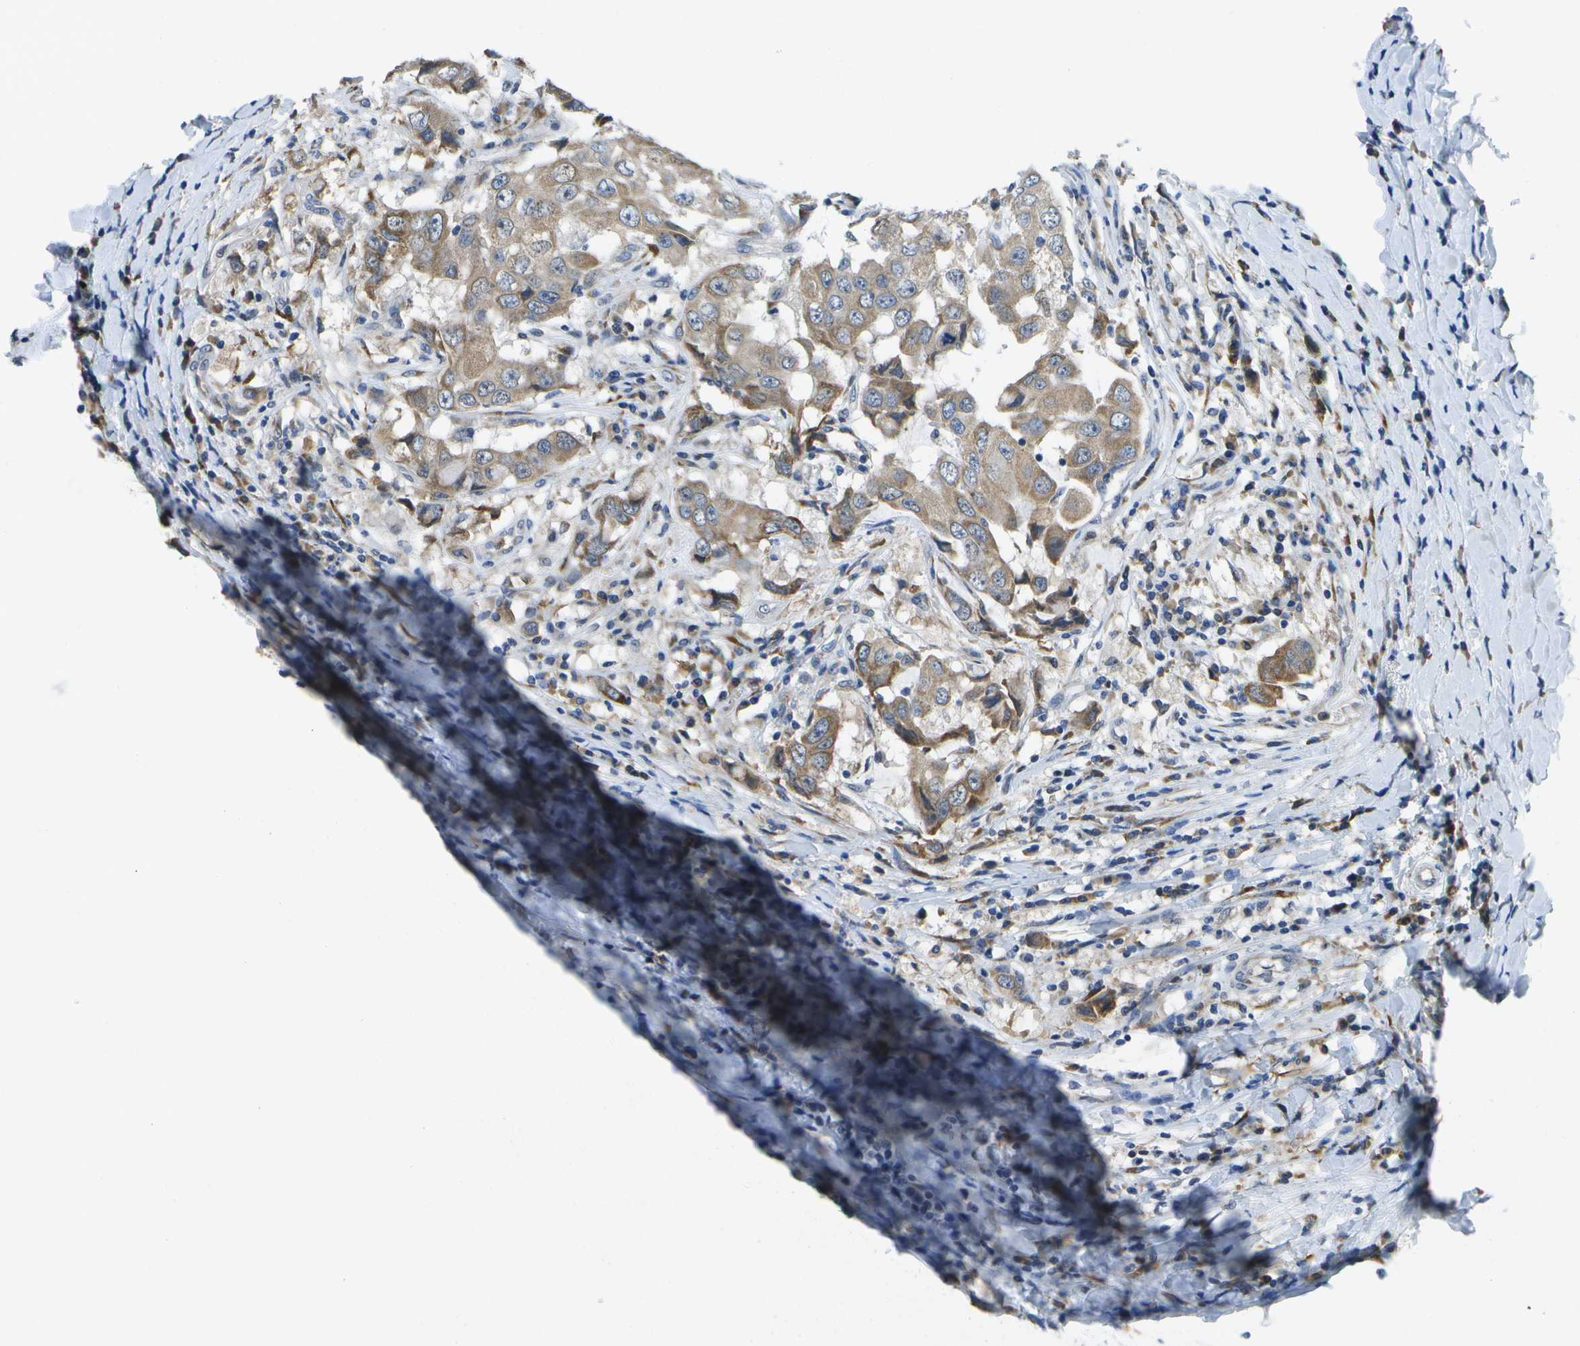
{"staining": {"intensity": "moderate", "quantity": ">75%", "location": "cytoplasmic/membranous"}, "tissue": "breast cancer", "cell_type": "Tumor cells", "image_type": "cancer", "snomed": [{"axis": "morphology", "description": "Duct carcinoma"}, {"axis": "topography", "description": "Breast"}], "caption": "Immunohistochemistry (IHC) image of neoplastic tissue: human breast cancer stained using immunohistochemistry shows medium levels of moderate protein expression localized specifically in the cytoplasmic/membranous of tumor cells, appearing as a cytoplasmic/membranous brown color.", "gene": "DSE", "patient": {"sex": "female", "age": 27}}